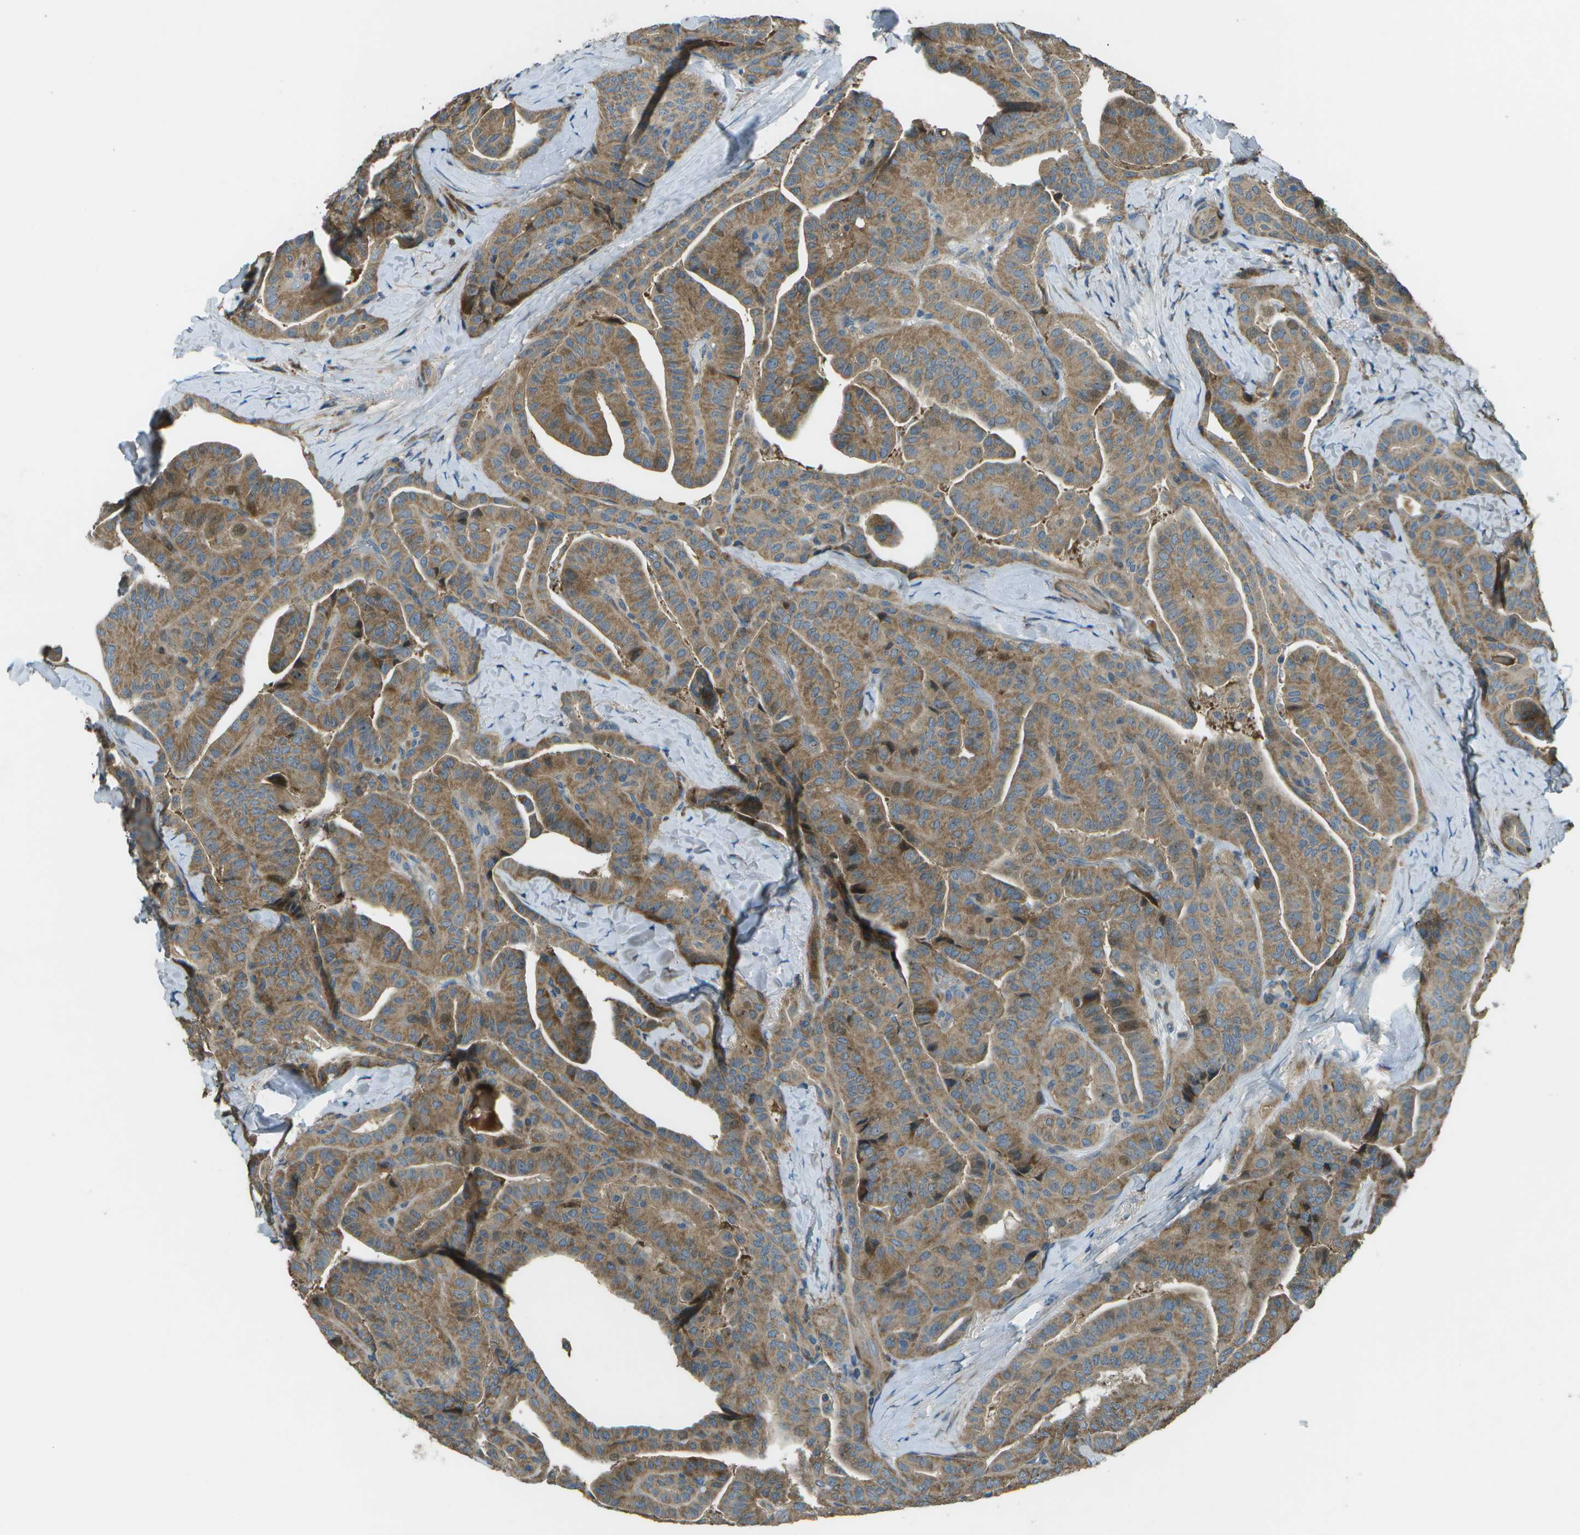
{"staining": {"intensity": "moderate", "quantity": ">75%", "location": "cytoplasmic/membranous"}, "tissue": "thyroid cancer", "cell_type": "Tumor cells", "image_type": "cancer", "snomed": [{"axis": "morphology", "description": "Papillary adenocarcinoma, NOS"}, {"axis": "topography", "description": "Thyroid gland"}], "caption": "Tumor cells reveal medium levels of moderate cytoplasmic/membranous staining in approximately >75% of cells in human thyroid papillary adenocarcinoma.", "gene": "PXYLP1", "patient": {"sex": "male", "age": 77}}